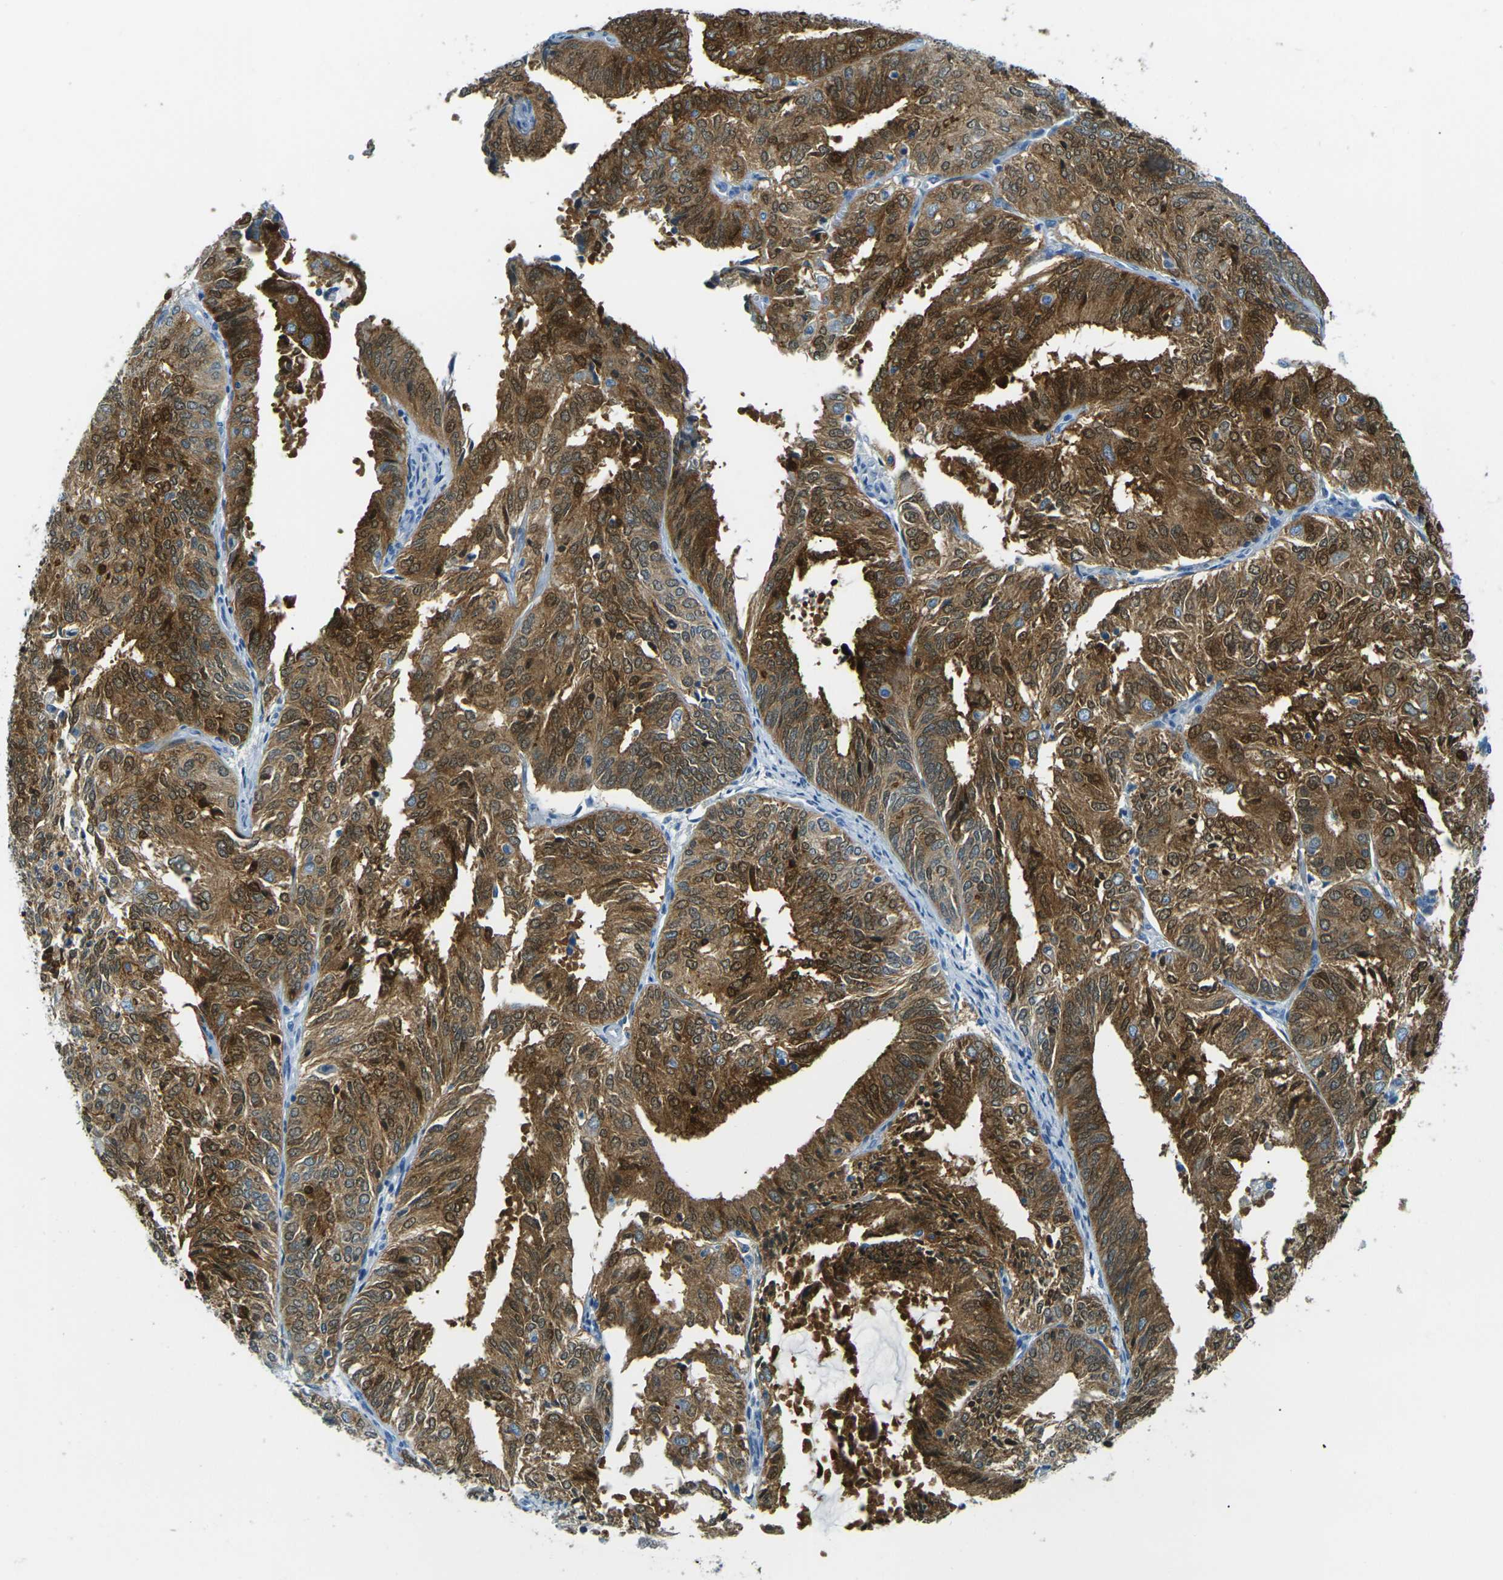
{"staining": {"intensity": "strong", "quantity": ">75%", "location": "cytoplasmic/membranous"}, "tissue": "endometrial cancer", "cell_type": "Tumor cells", "image_type": "cancer", "snomed": [{"axis": "morphology", "description": "Adenocarcinoma, NOS"}, {"axis": "topography", "description": "Uterus"}], "caption": "The photomicrograph displays immunohistochemical staining of endometrial cancer. There is strong cytoplasmic/membranous staining is seen in about >75% of tumor cells.", "gene": "OCLN", "patient": {"sex": "female", "age": 60}}